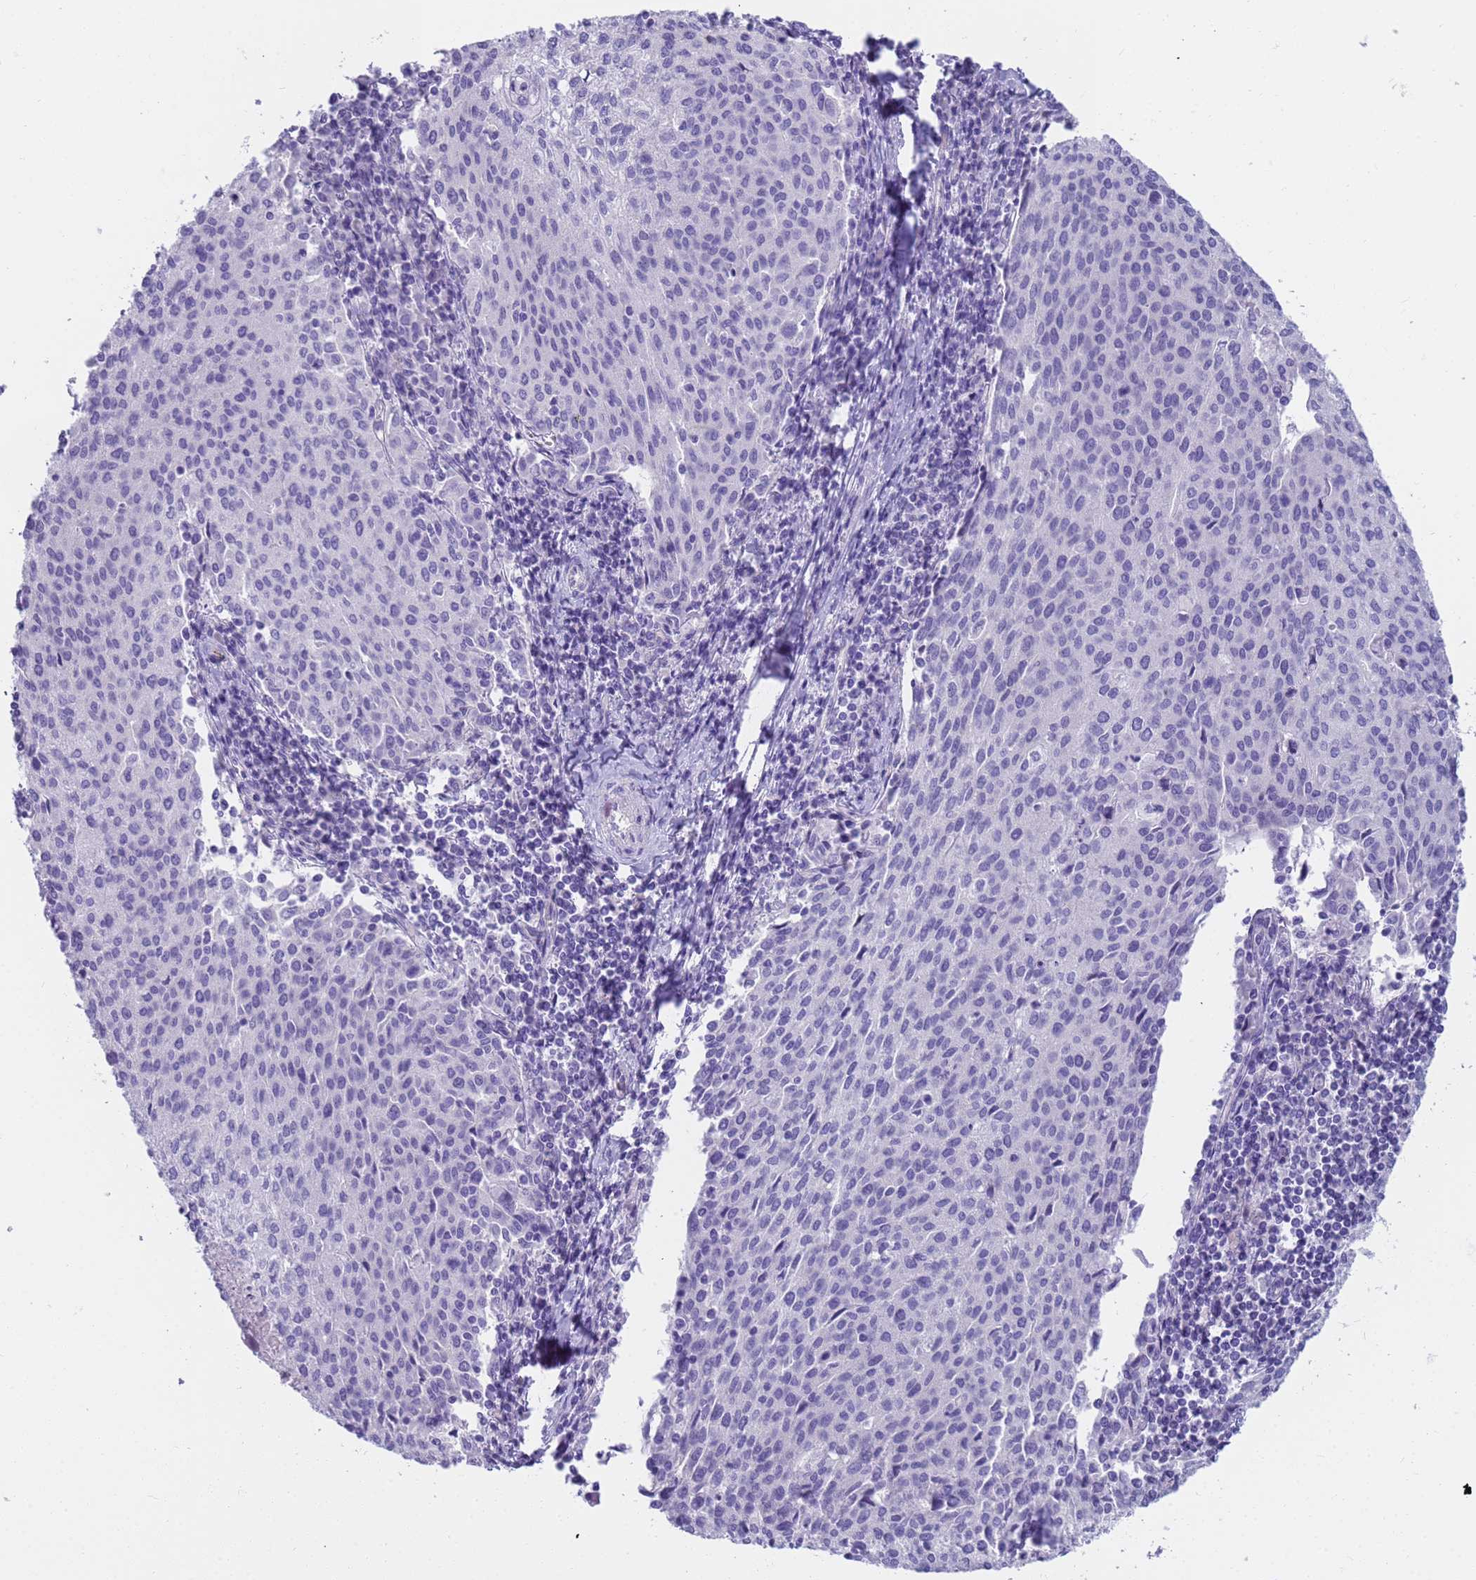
{"staining": {"intensity": "negative", "quantity": "none", "location": "none"}, "tissue": "cervical cancer", "cell_type": "Tumor cells", "image_type": "cancer", "snomed": [{"axis": "morphology", "description": "Squamous cell carcinoma, NOS"}, {"axis": "topography", "description": "Cervix"}], "caption": "An immunohistochemistry photomicrograph of squamous cell carcinoma (cervical) is shown. There is no staining in tumor cells of squamous cell carcinoma (cervical). (DAB (3,3'-diaminobenzidine) immunohistochemistry with hematoxylin counter stain).", "gene": "RNASE2", "patient": {"sex": "female", "age": 46}}